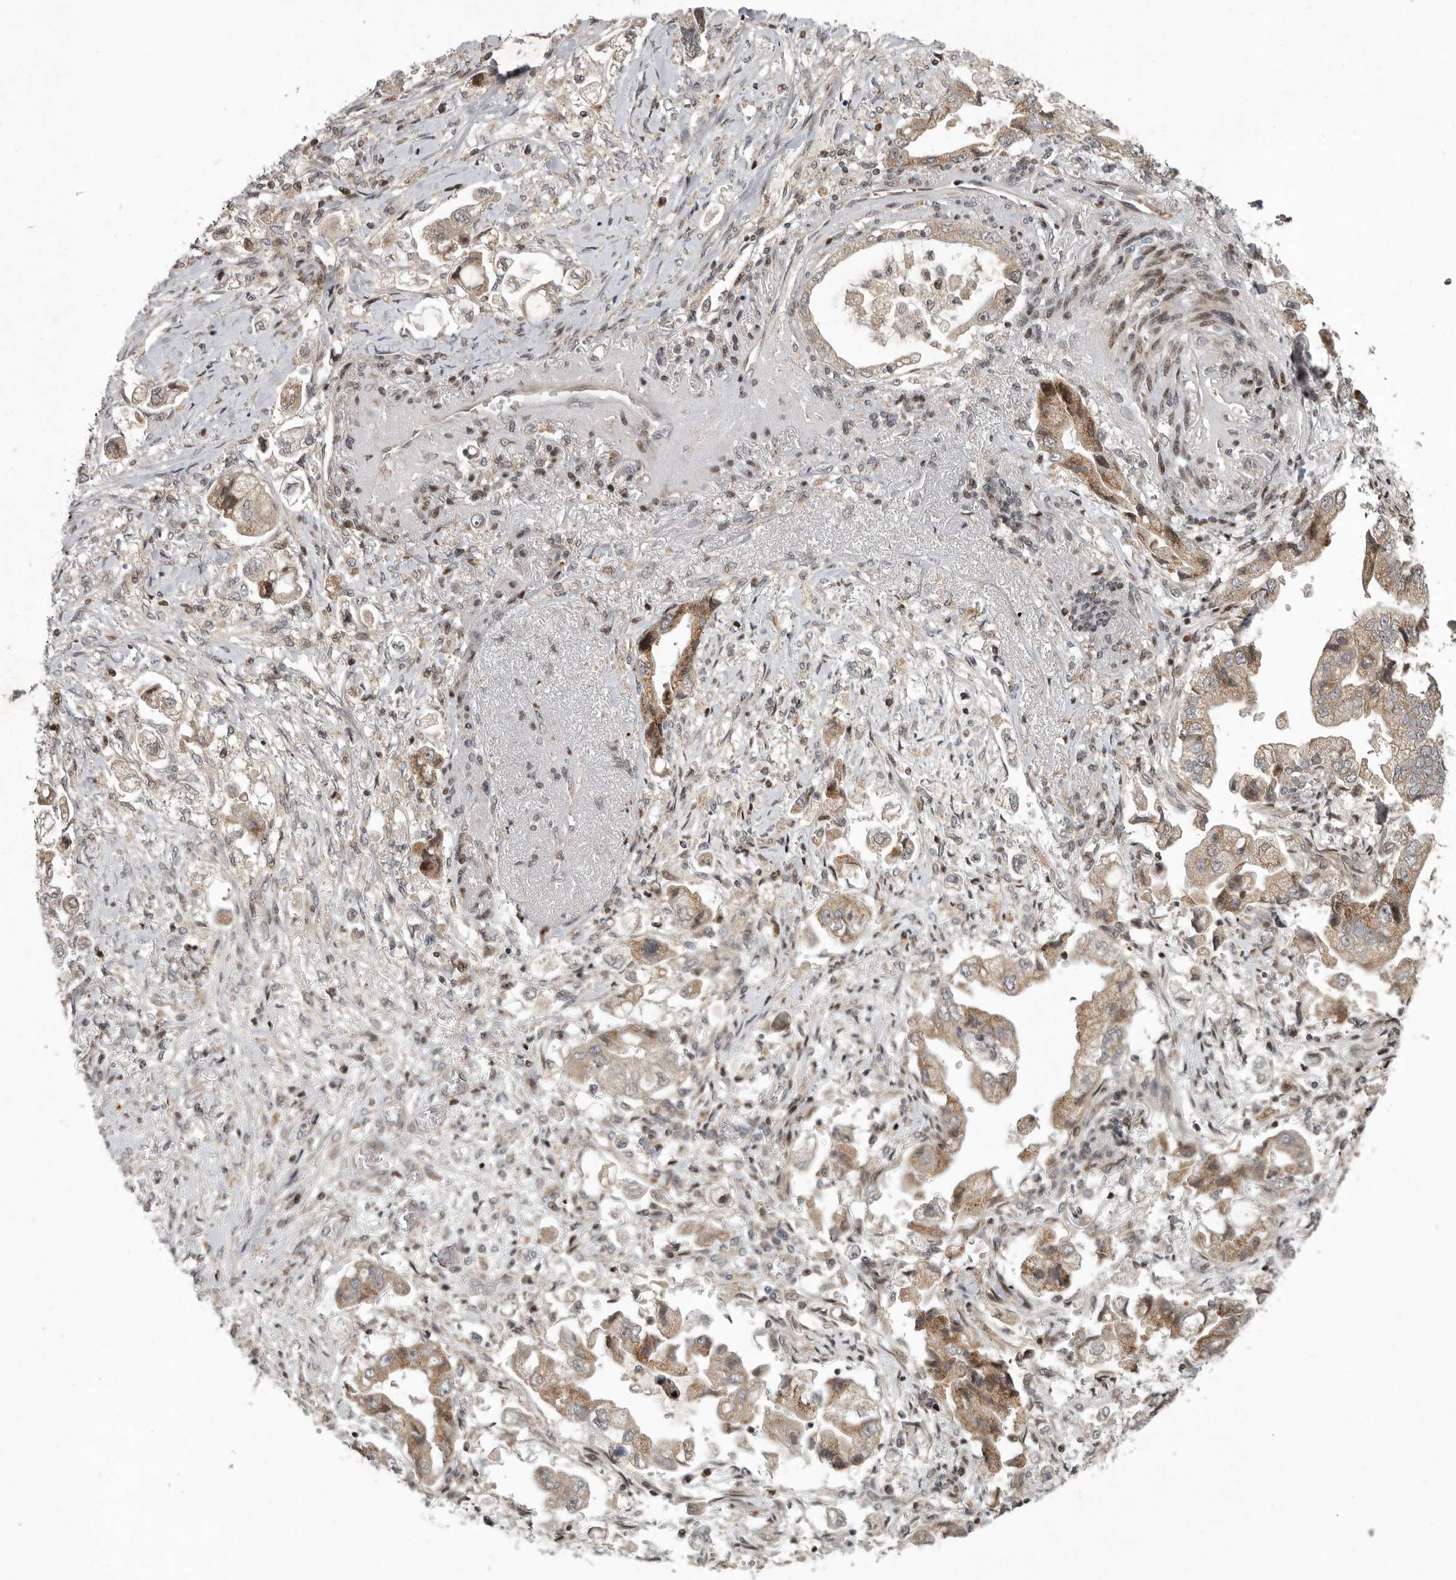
{"staining": {"intensity": "moderate", "quantity": ">75%", "location": "cytoplasmic/membranous"}, "tissue": "stomach cancer", "cell_type": "Tumor cells", "image_type": "cancer", "snomed": [{"axis": "morphology", "description": "Adenocarcinoma, NOS"}, {"axis": "topography", "description": "Stomach"}], "caption": "The immunohistochemical stain labels moderate cytoplasmic/membranous expression in tumor cells of stomach cancer tissue.", "gene": "RABIF", "patient": {"sex": "male", "age": 62}}